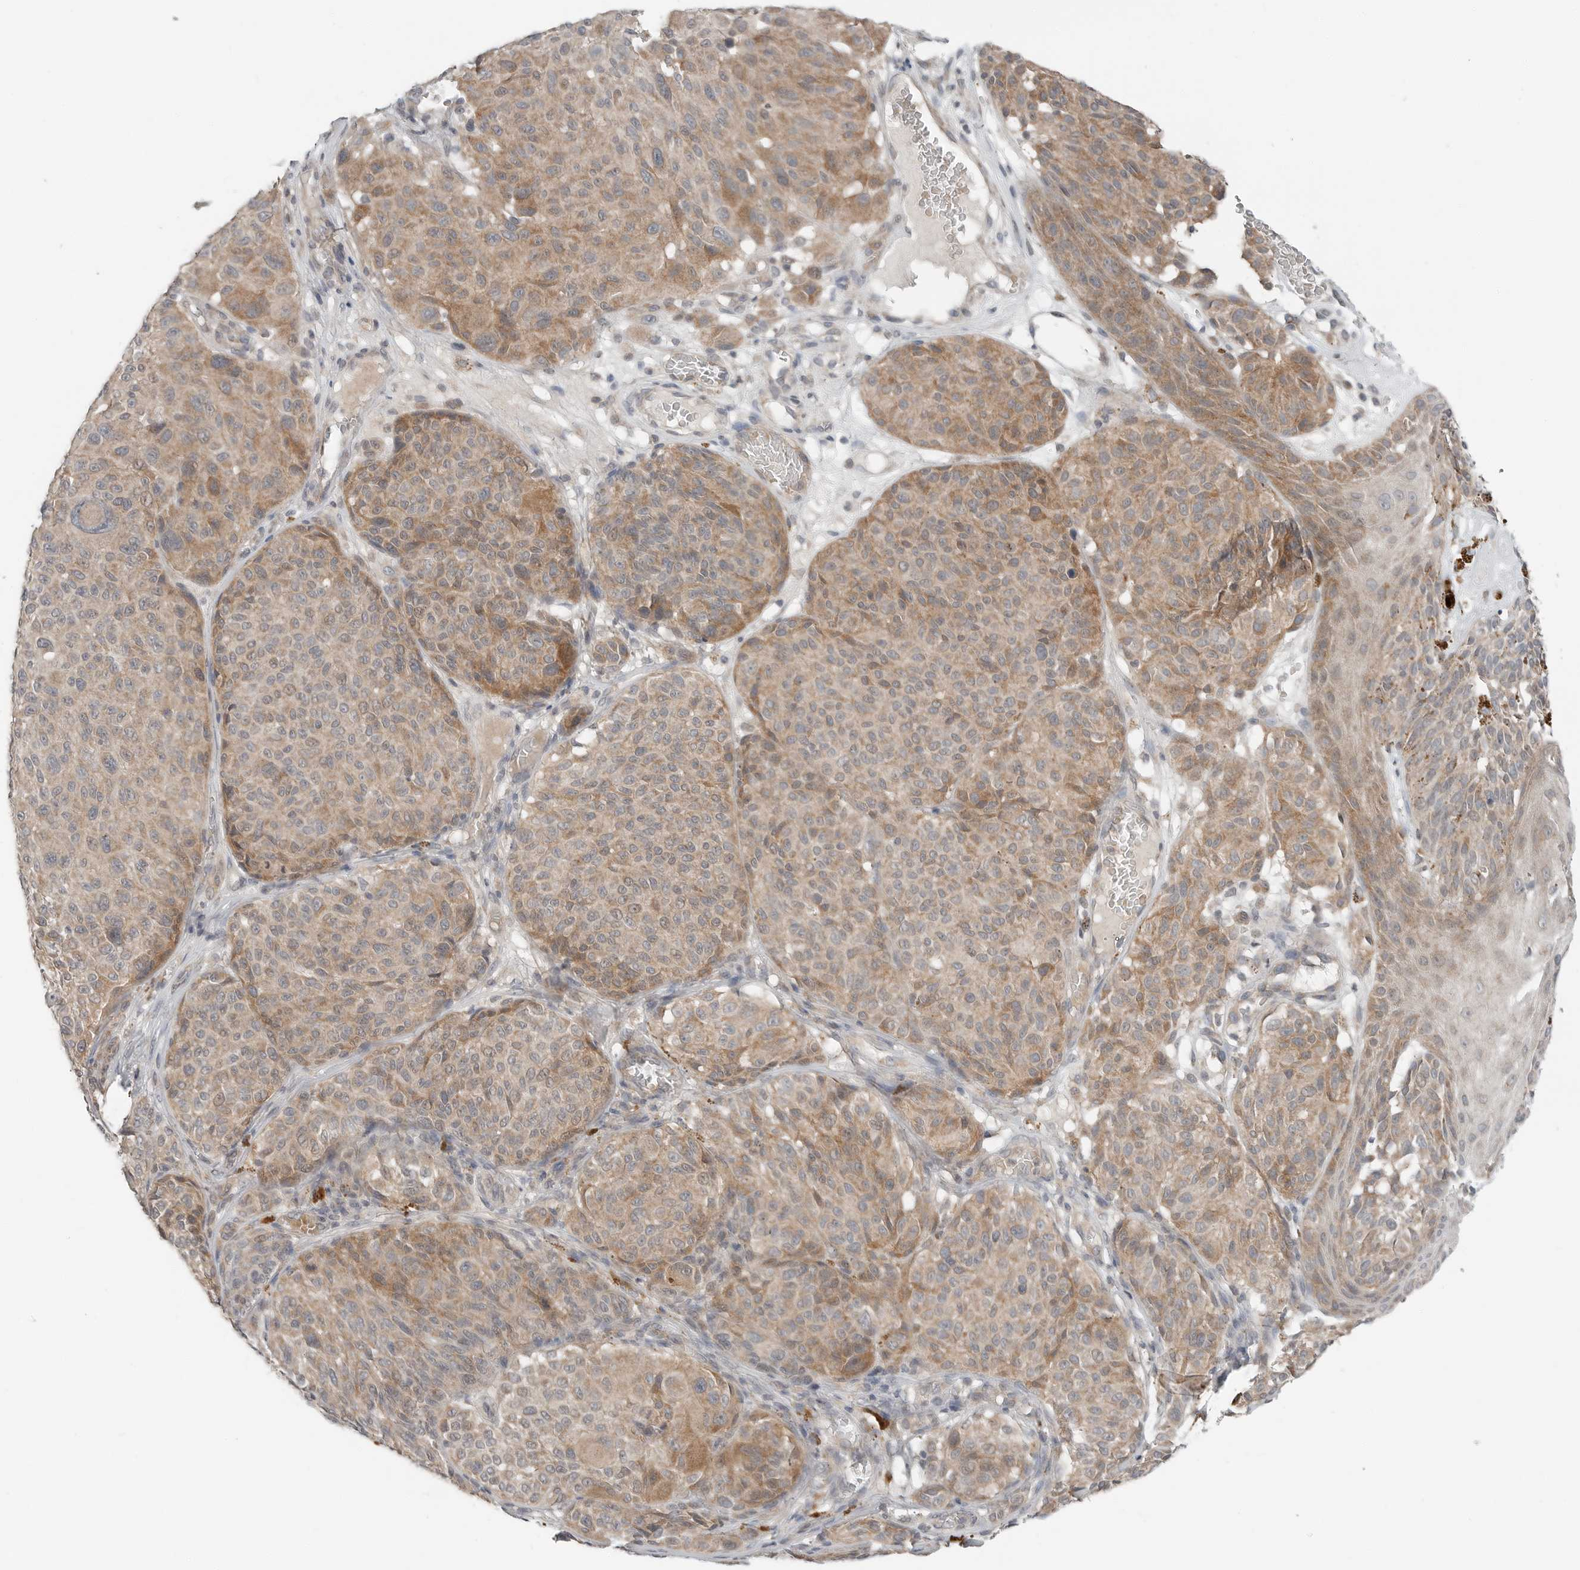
{"staining": {"intensity": "moderate", "quantity": "<25%", "location": "cytoplasmic/membranous"}, "tissue": "melanoma", "cell_type": "Tumor cells", "image_type": "cancer", "snomed": [{"axis": "morphology", "description": "Malignant melanoma, NOS"}, {"axis": "topography", "description": "Skin"}], "caption": "The micrograph exhibits a brown stain indicating the presence of a protein in the cytoplasmic/membranous of tumor cells in malignant melanoma.", "gene": "FCRLB", "patient": {"sex": "male", "age": 83}}